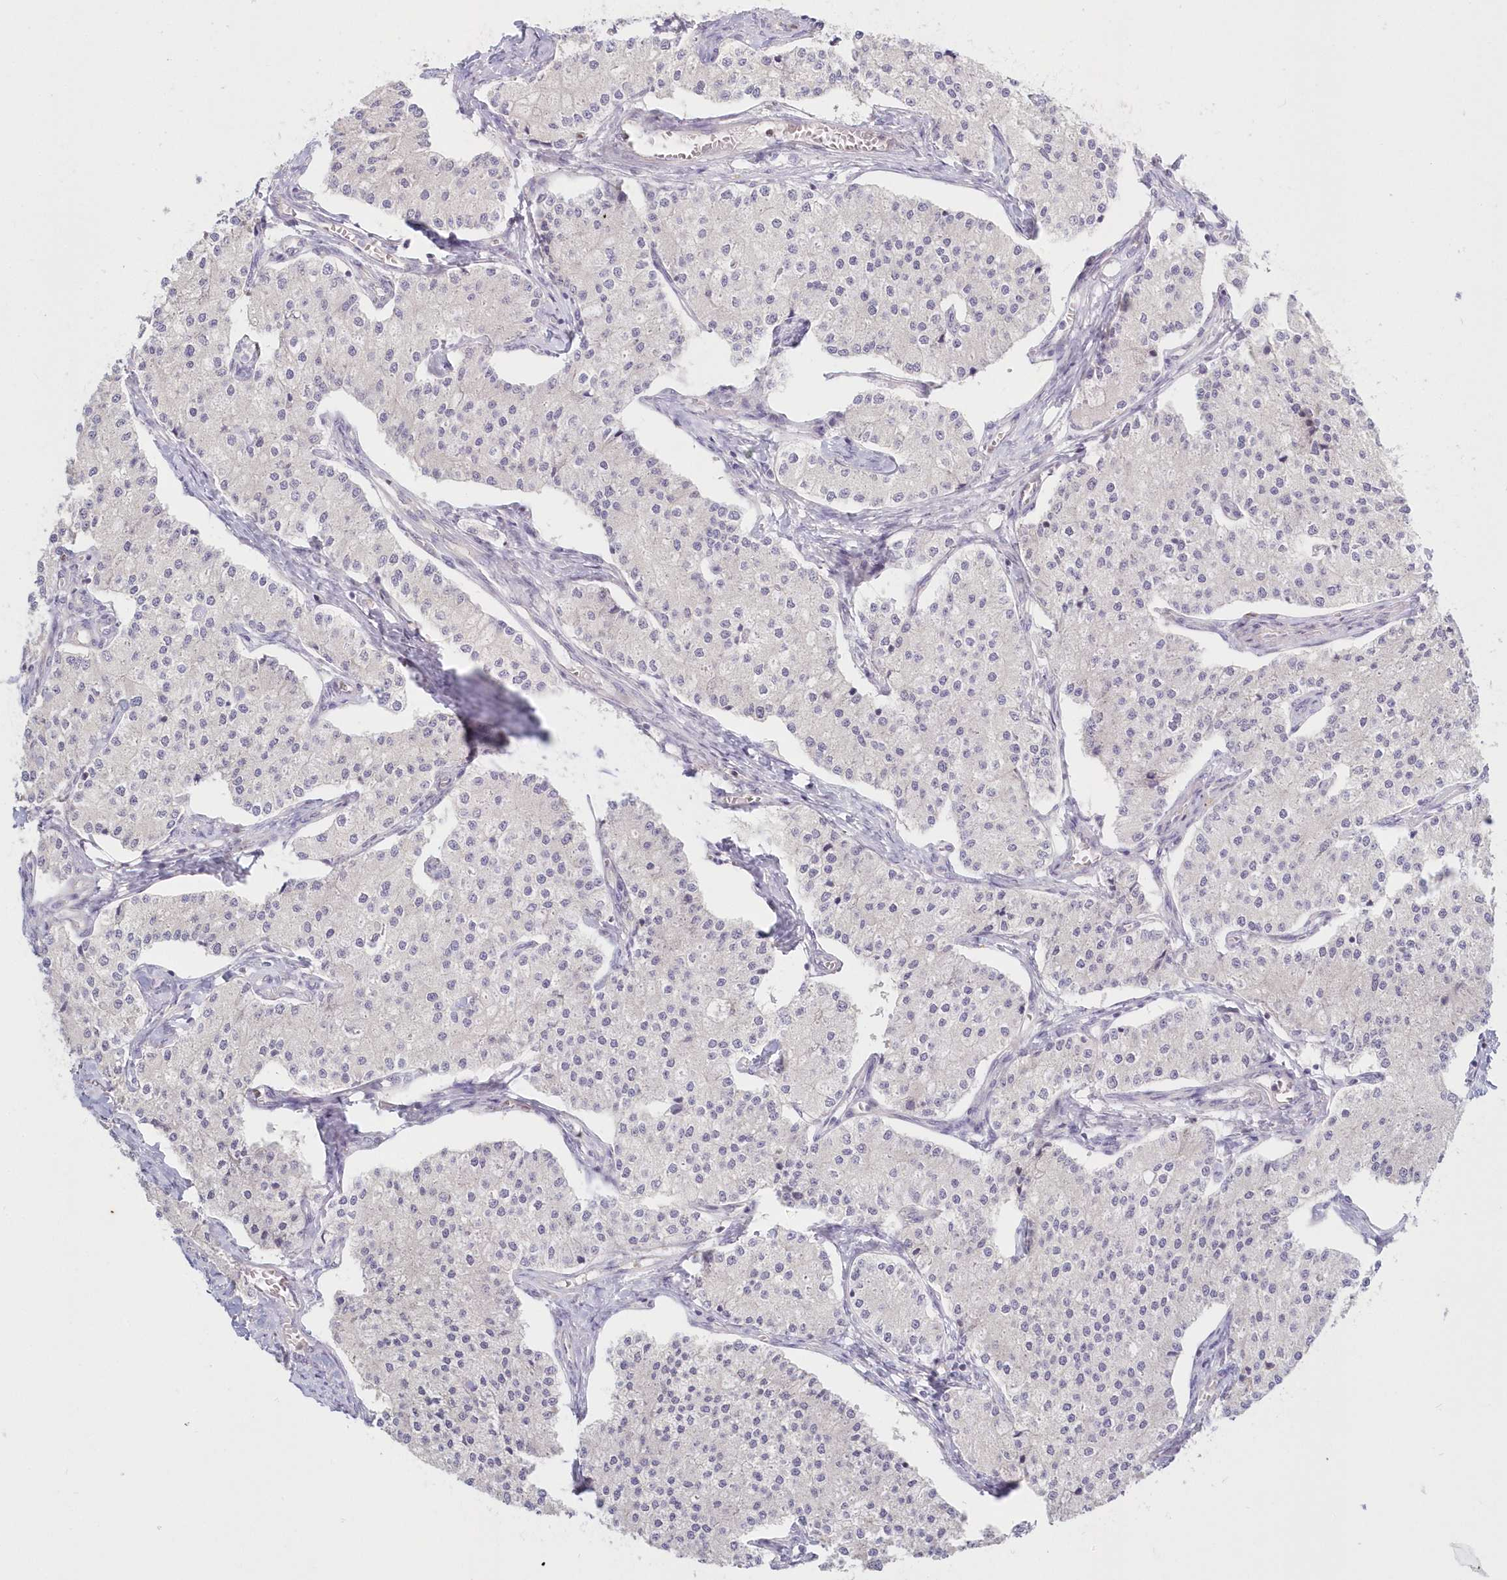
{"staining": {"intensity": "negative", "quantity": "none", "location": "none"}, "tissue": "carcinoid", "cell_type": "Tumor cells", "image_type": "cancer", "snomed": [{"axis": "morphology", "description": "Carcinoid, malignant, NOS"}, {"axis": "topography", "description": "Colon"}], "caption": "DAB (3,3'-diaminobenzidine) immunohistochemical staining of human carcinoid exhibits no significant staining in tumor cells.", "gene": "KATNA1", "patient": {"sex": "female", "age": 52}}